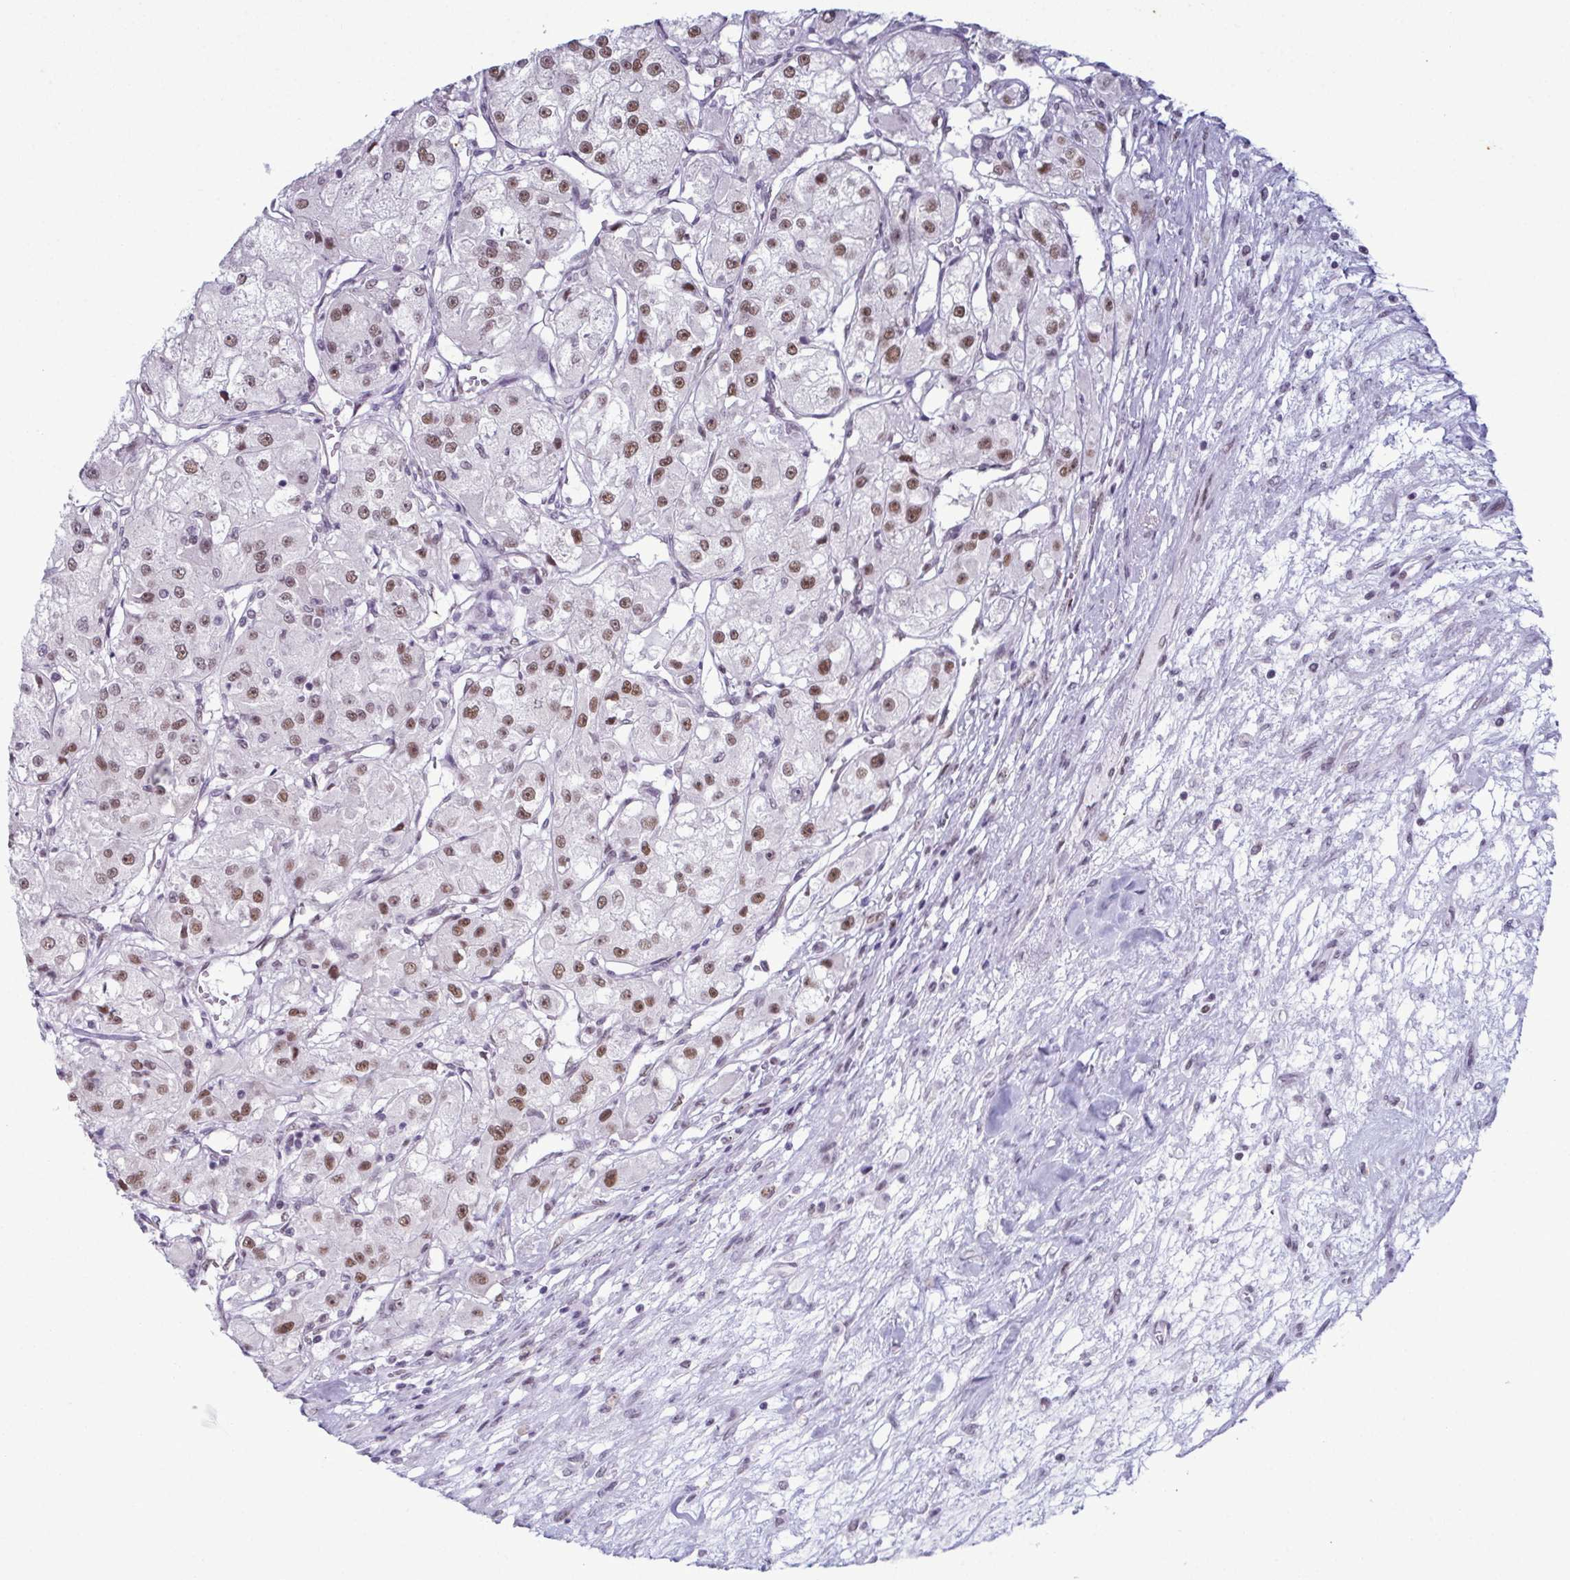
{"staining": {"intensity": "moderate", "quantity": ">75%", "location": "nuclear"}, "tissue": "renal cancer", "cell_type": "Tumor cells", "image_type": "cancer", "snomed": [{"axis": "morphology", "description": "Adenocarcinoma, NOS"}, {"axis": "topography", "description": "Kidney"}], "caption": "IHC photomicrograph of human renal cancer (adenocarcinoma) stained for a protein (brown), which demonstrates medium levels of moderate nuclear positivity in about >75% of tumor cells.", "gene": "RBM7", "patient": {"sex": "female", "age": 63}}